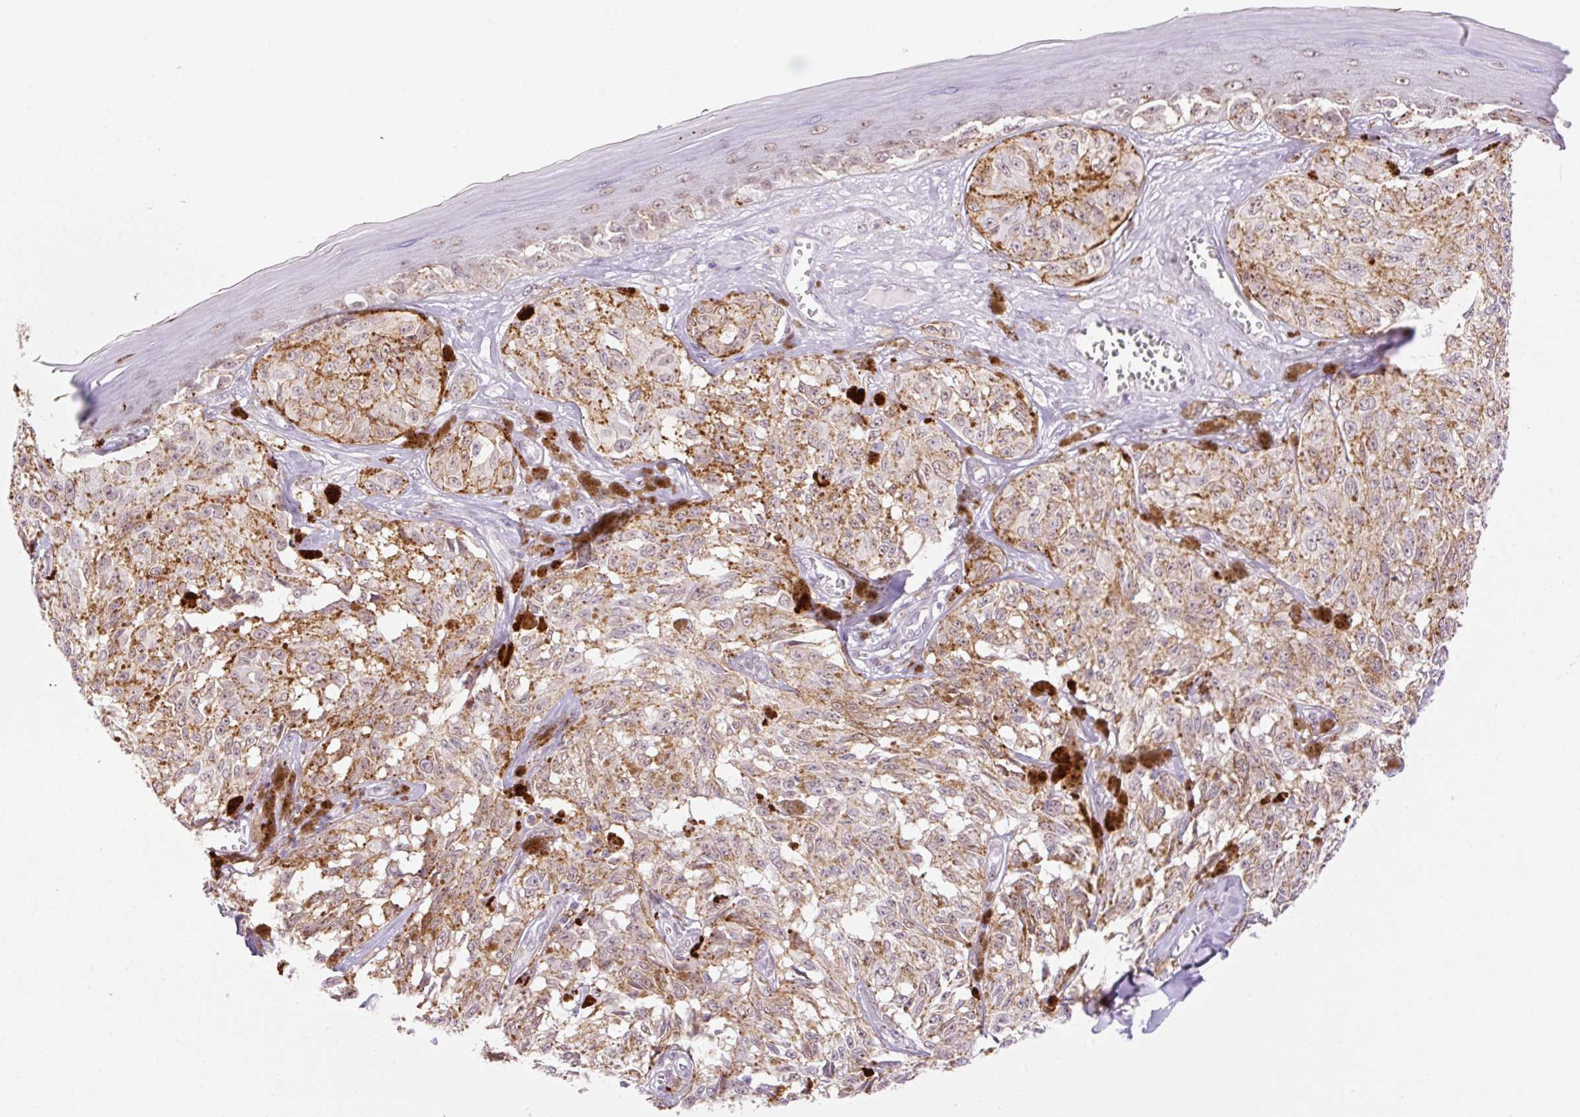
{"staining": {"intensity": "moderate", "quantity": "25%-75%", "location": "cytoplasmic/membranous"}, "tissue": "melanoma", "cell_type": "Tumor cells", "image_type": "cancer", "snomed": [{"axis": "morphology", "description": "Malignant melanoma, NOS"}, {"axis": "topography", "description": "Skin"}], "caption": "Human malignant melanoma stained with a brown dye shows moderate cytoplasmic/membranous positive staining in approximately 25%-75% of tumor cells.", "gene": "PALM3", "patient": {"sex": "male", "age": 68}}